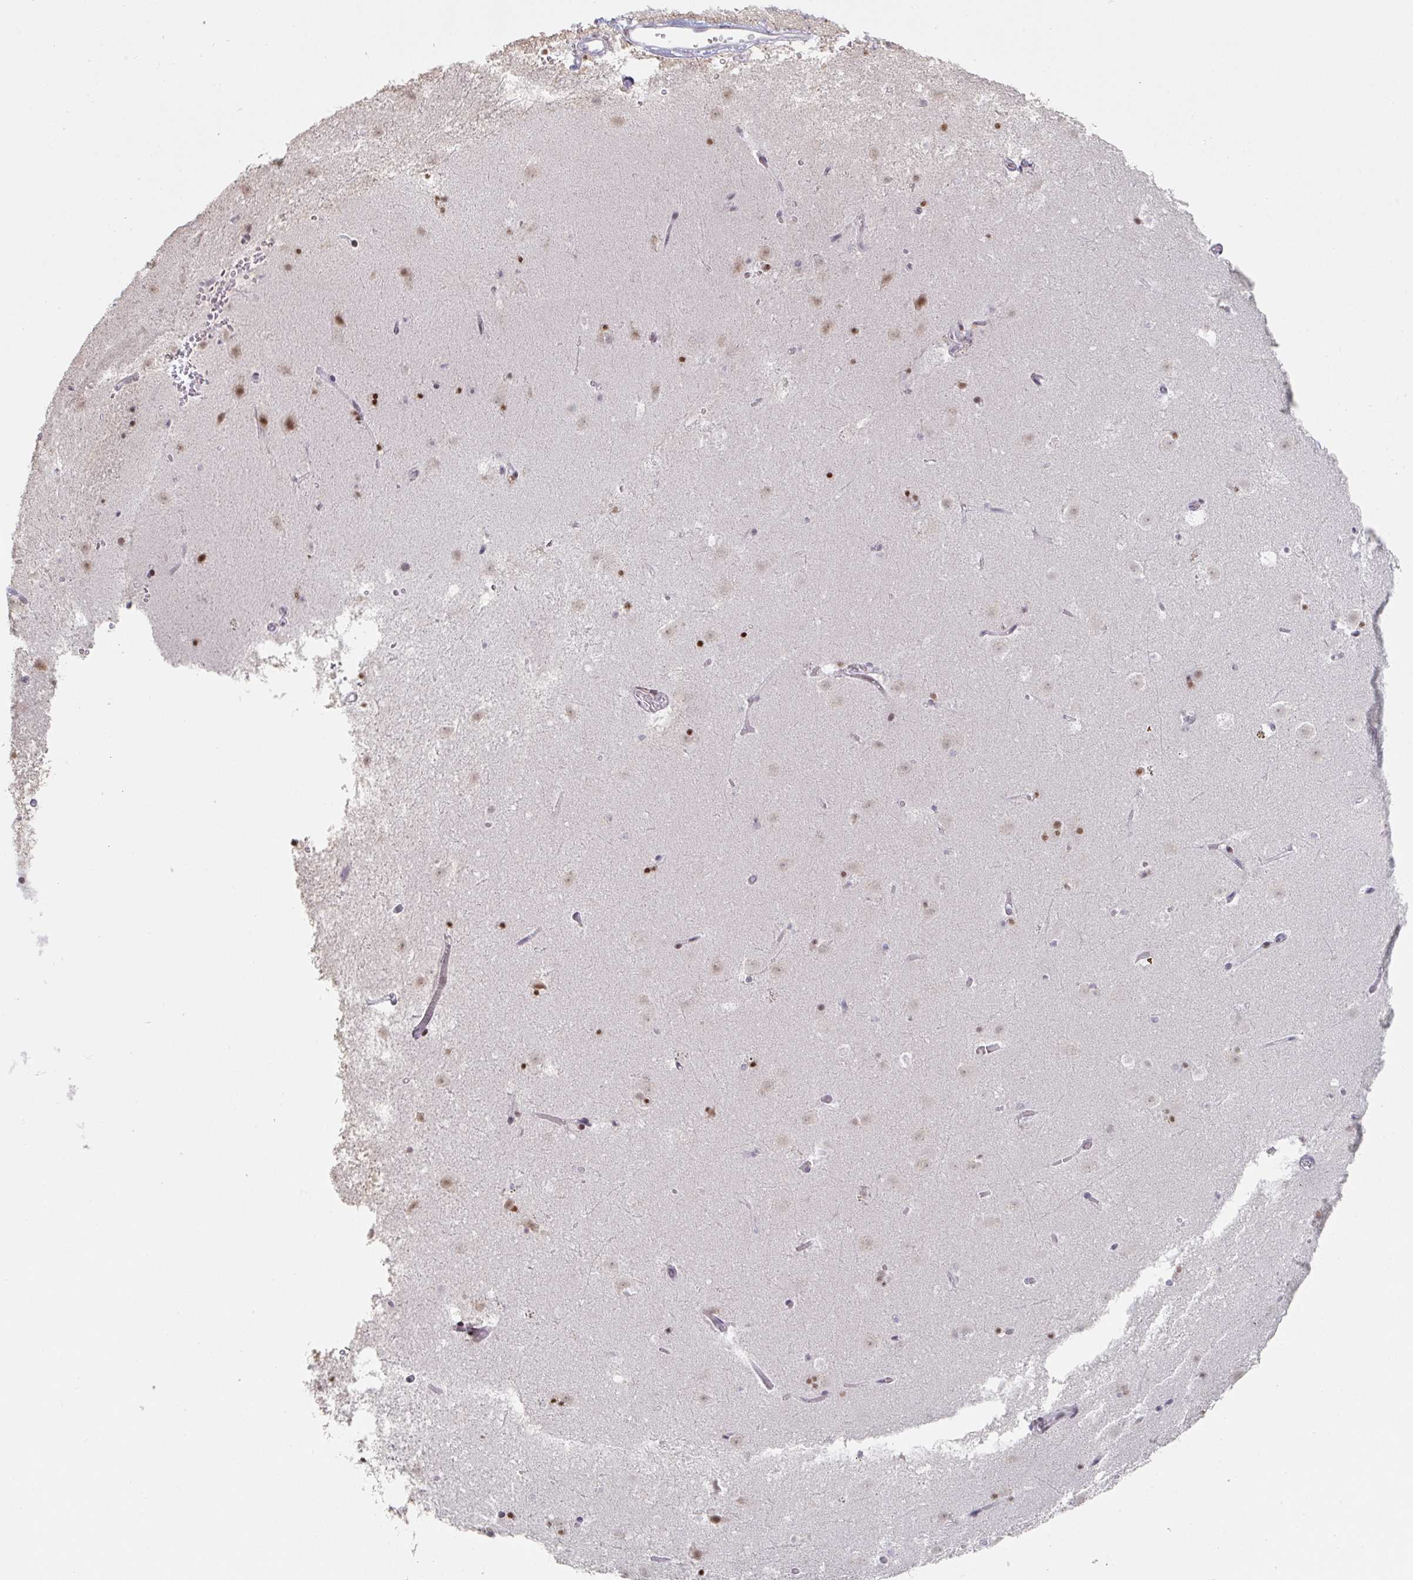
{"staining": {"intensity": "moderate", "quantity": "<25%", "location": "nuclear"}, "tissue": "caudate", "cell_type": "Glial cells", "image_type": "normal", "snomed": [{"axis": "morphology", "description": "Normal tissue, NOS"}, {"axis": "topography", "description": "Lateral ventricle wall"}], "caption": "A brown stain labels moderate nuclear positivity of a protein in glial cells of benign human caudate. (IHC, brightfield microscopy, high magnification).", "gene": "LIN54", "patient": {"sex": "male", "age": 37}}